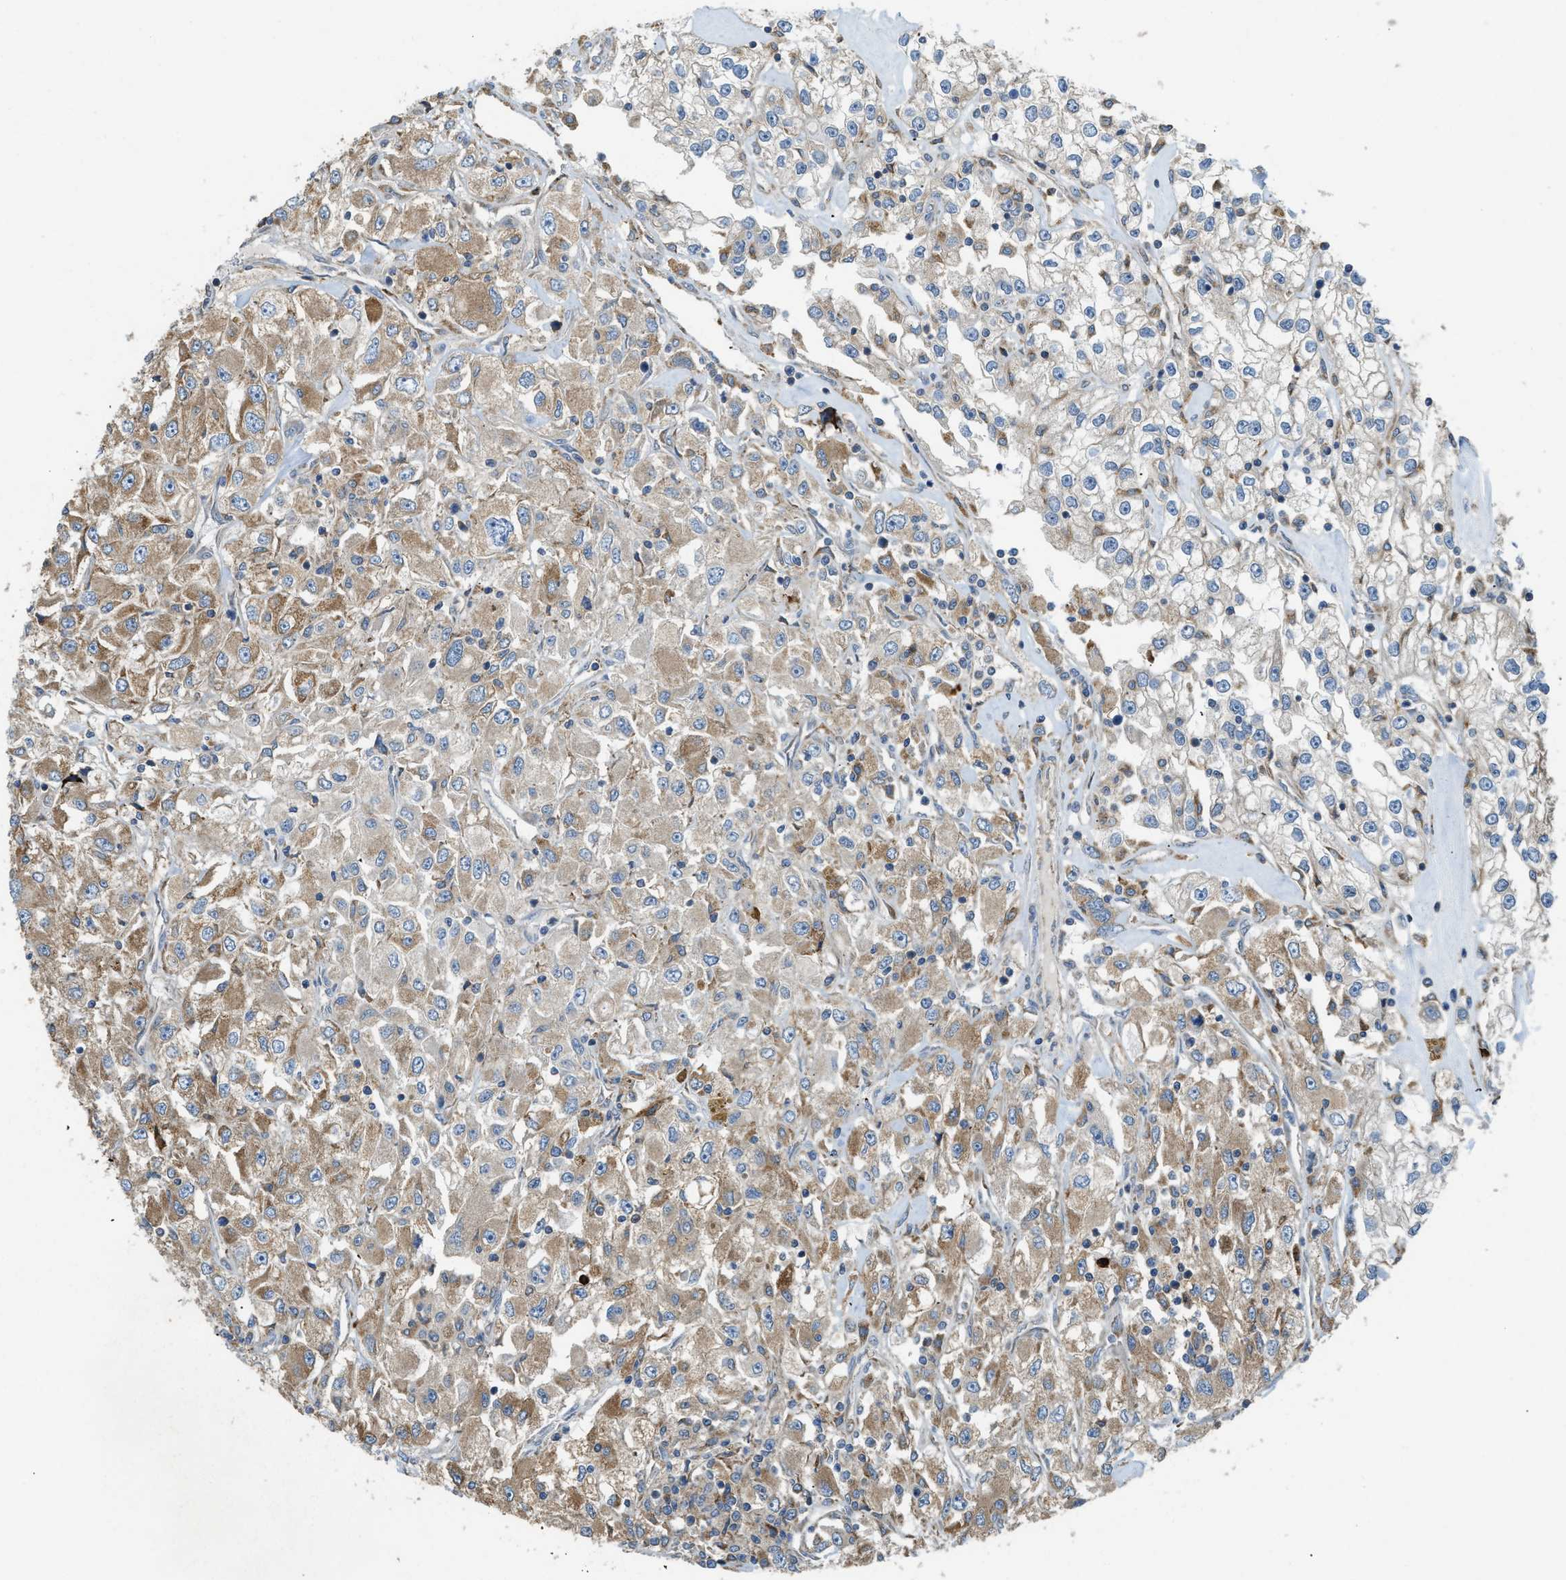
{"staining": {"intensity": "moderate", "quantity": ">75%", "location": "cytoplasmic/membranous"}, "tissue": "renal cancer", "cell_type": "Tumor cells", "image_type": "cancer", "snomed": [{"axis": "morphology", "description": "Adenocarcinoma, NOS"}, {"axis": "topography", "description": "Kidney"}], "caption": "Renal cancer (adenocarcinoma) stained with a protein marker displays moderate staining in tumor cells.", "gene": "TMEM68", "patient": {"sex": "female", "age": 52}}